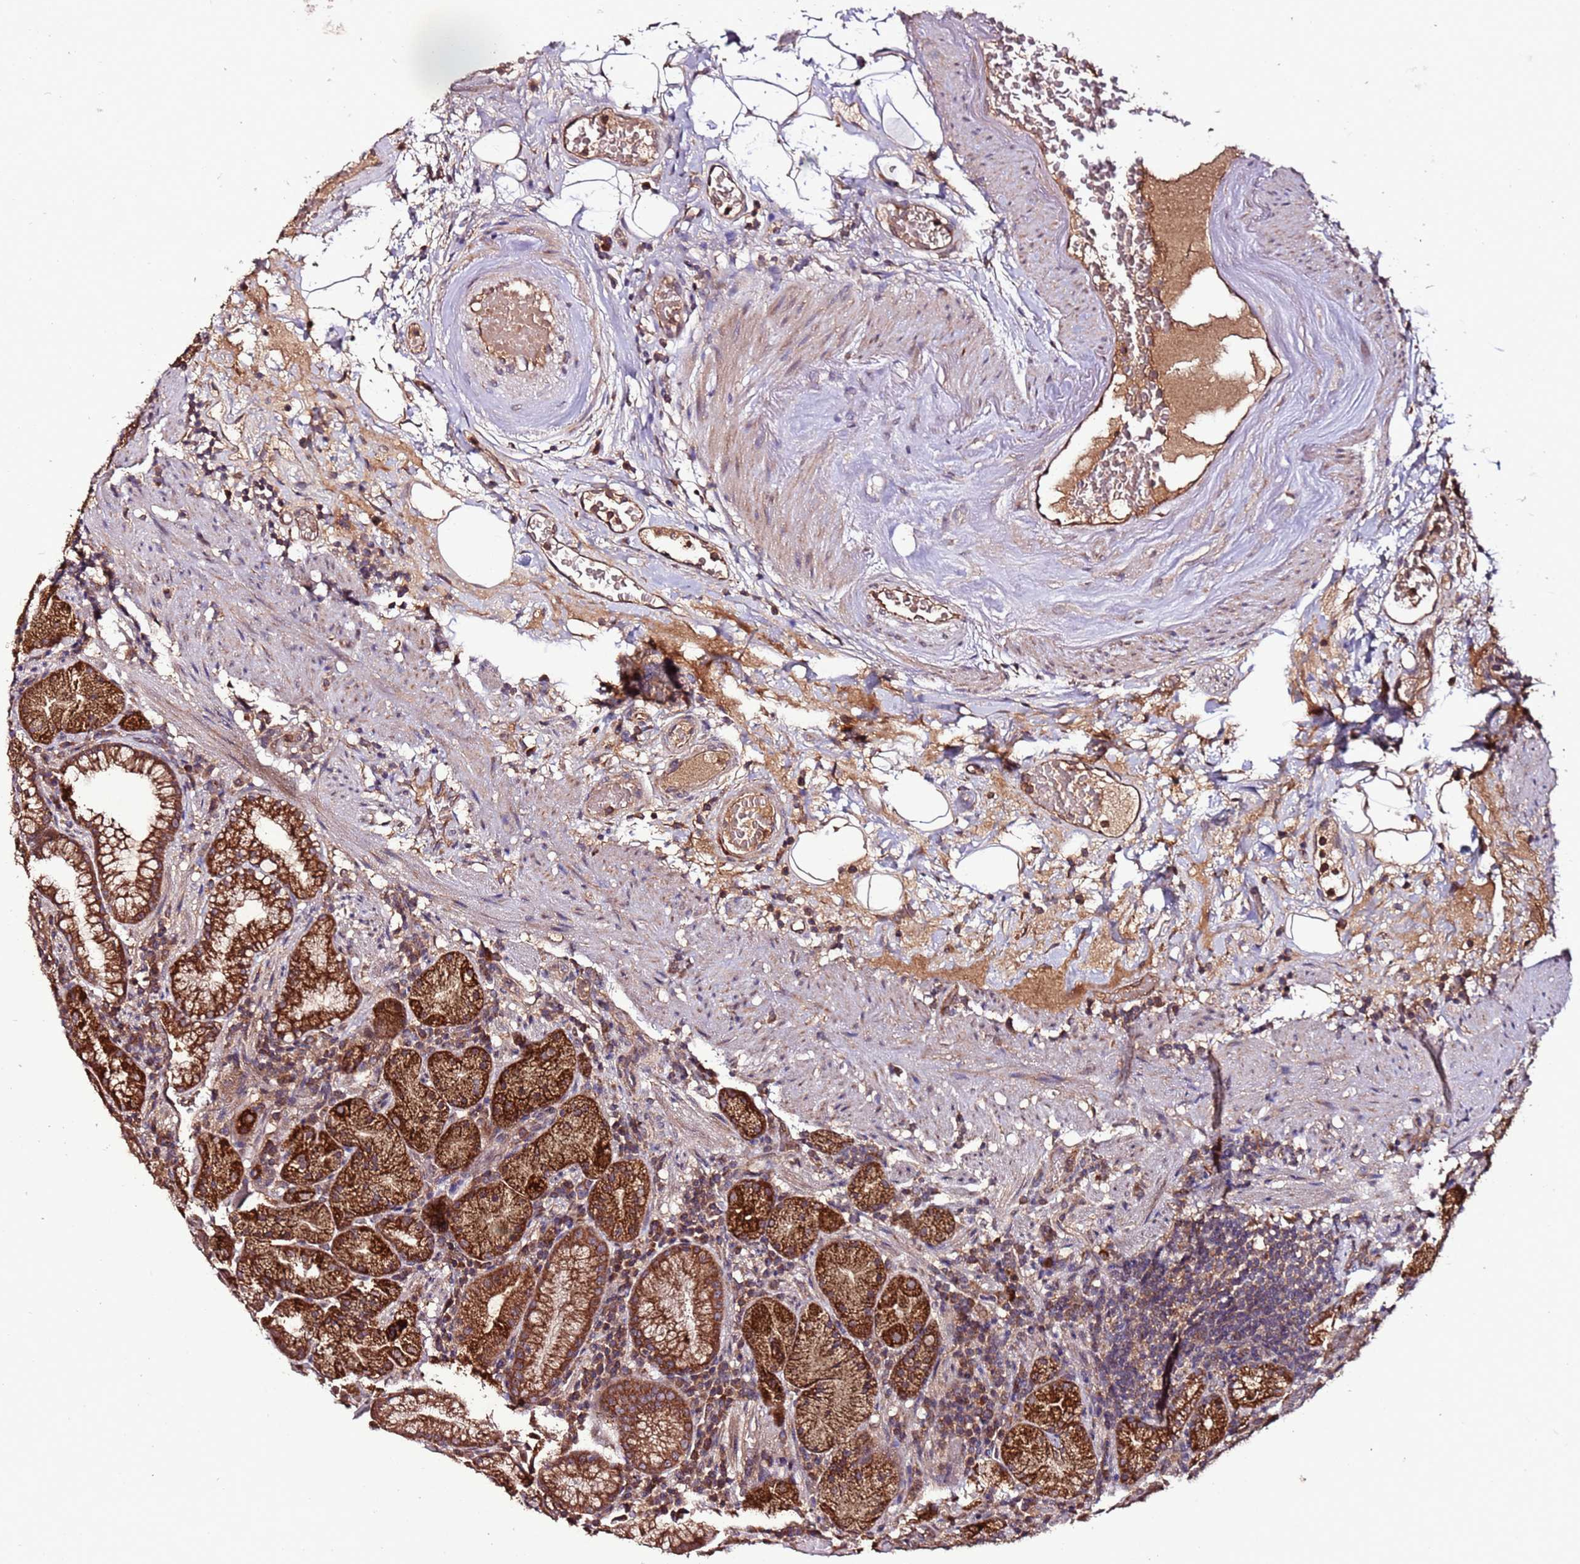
{"staining": {"intensity": "strong", "quantity": ">75%", "location": "cytoplasmic/membranous"}, "tissue": "stomach", "cell_type": "Glandular cells", "image_type": "normal", "snomed": [{"axis": "morphology", "description": "Normal tissue, NOS"}, {"axis": "morphology", "description": "Inflammation, NOS"}, {"axis": "topography", "description": "Stomach"}], "caption": "Glandular cells show strong cytoplasmic/membranous expression in about >75% of cells in benign stomach.", "gene": "RPS15A", "patient": {"sex": "male", "age": 79}}